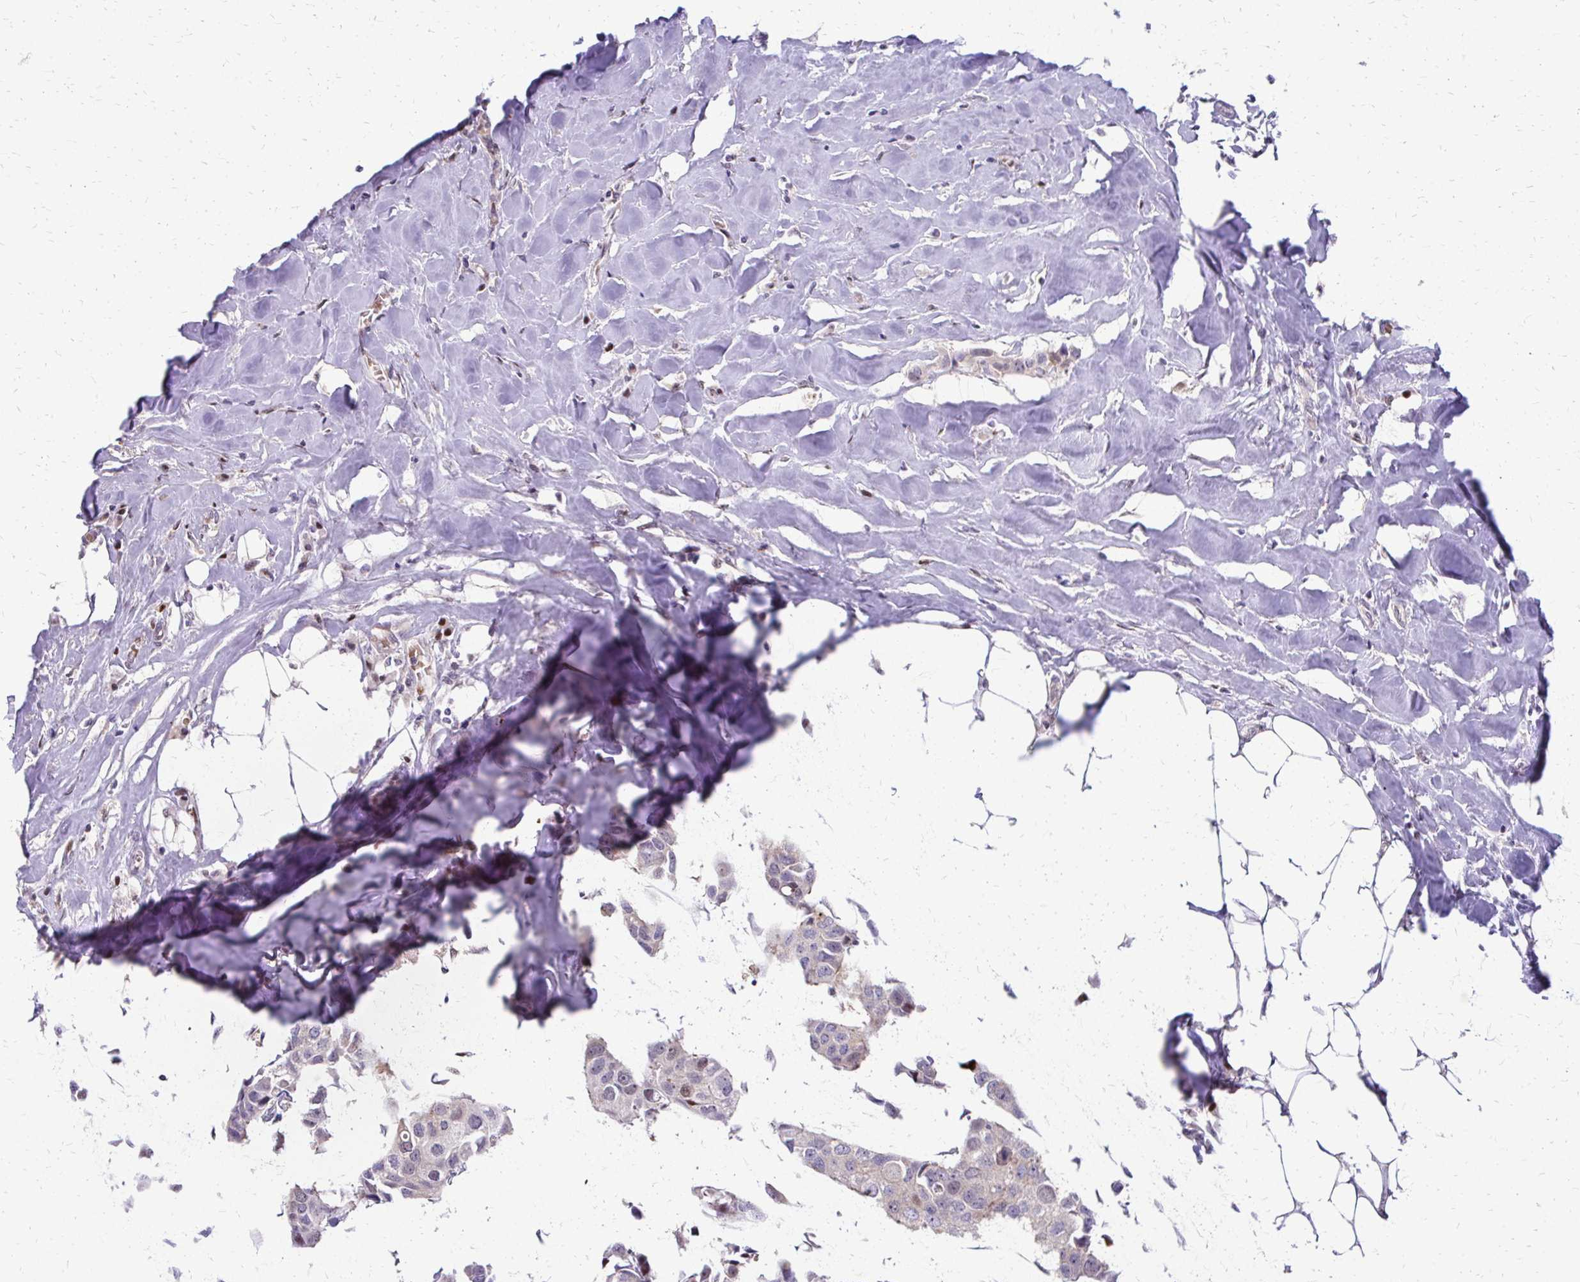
{"staining": {"intensity": "weak", "quantity": "25%-75%", "location": "cytoplasmic/membranous,nuclear"}, "tissue": "breast cancer", "cell_type": "Tumor cells", "image_type": "cancer", "snomed": [{"axis": "morphology", "description": "Duct carcinoma"}, {"axis": "topography", "description": "Breast"}], "caption": "This is an image of IHC staining of breast cancer (infiltrating ductal carcinoma), which shows weak staining in the cytoplasmic/membranous and nuclear of tumor cells.", "gene": "PPDPFL", "patient": {"sex": "female", "age": 80}}